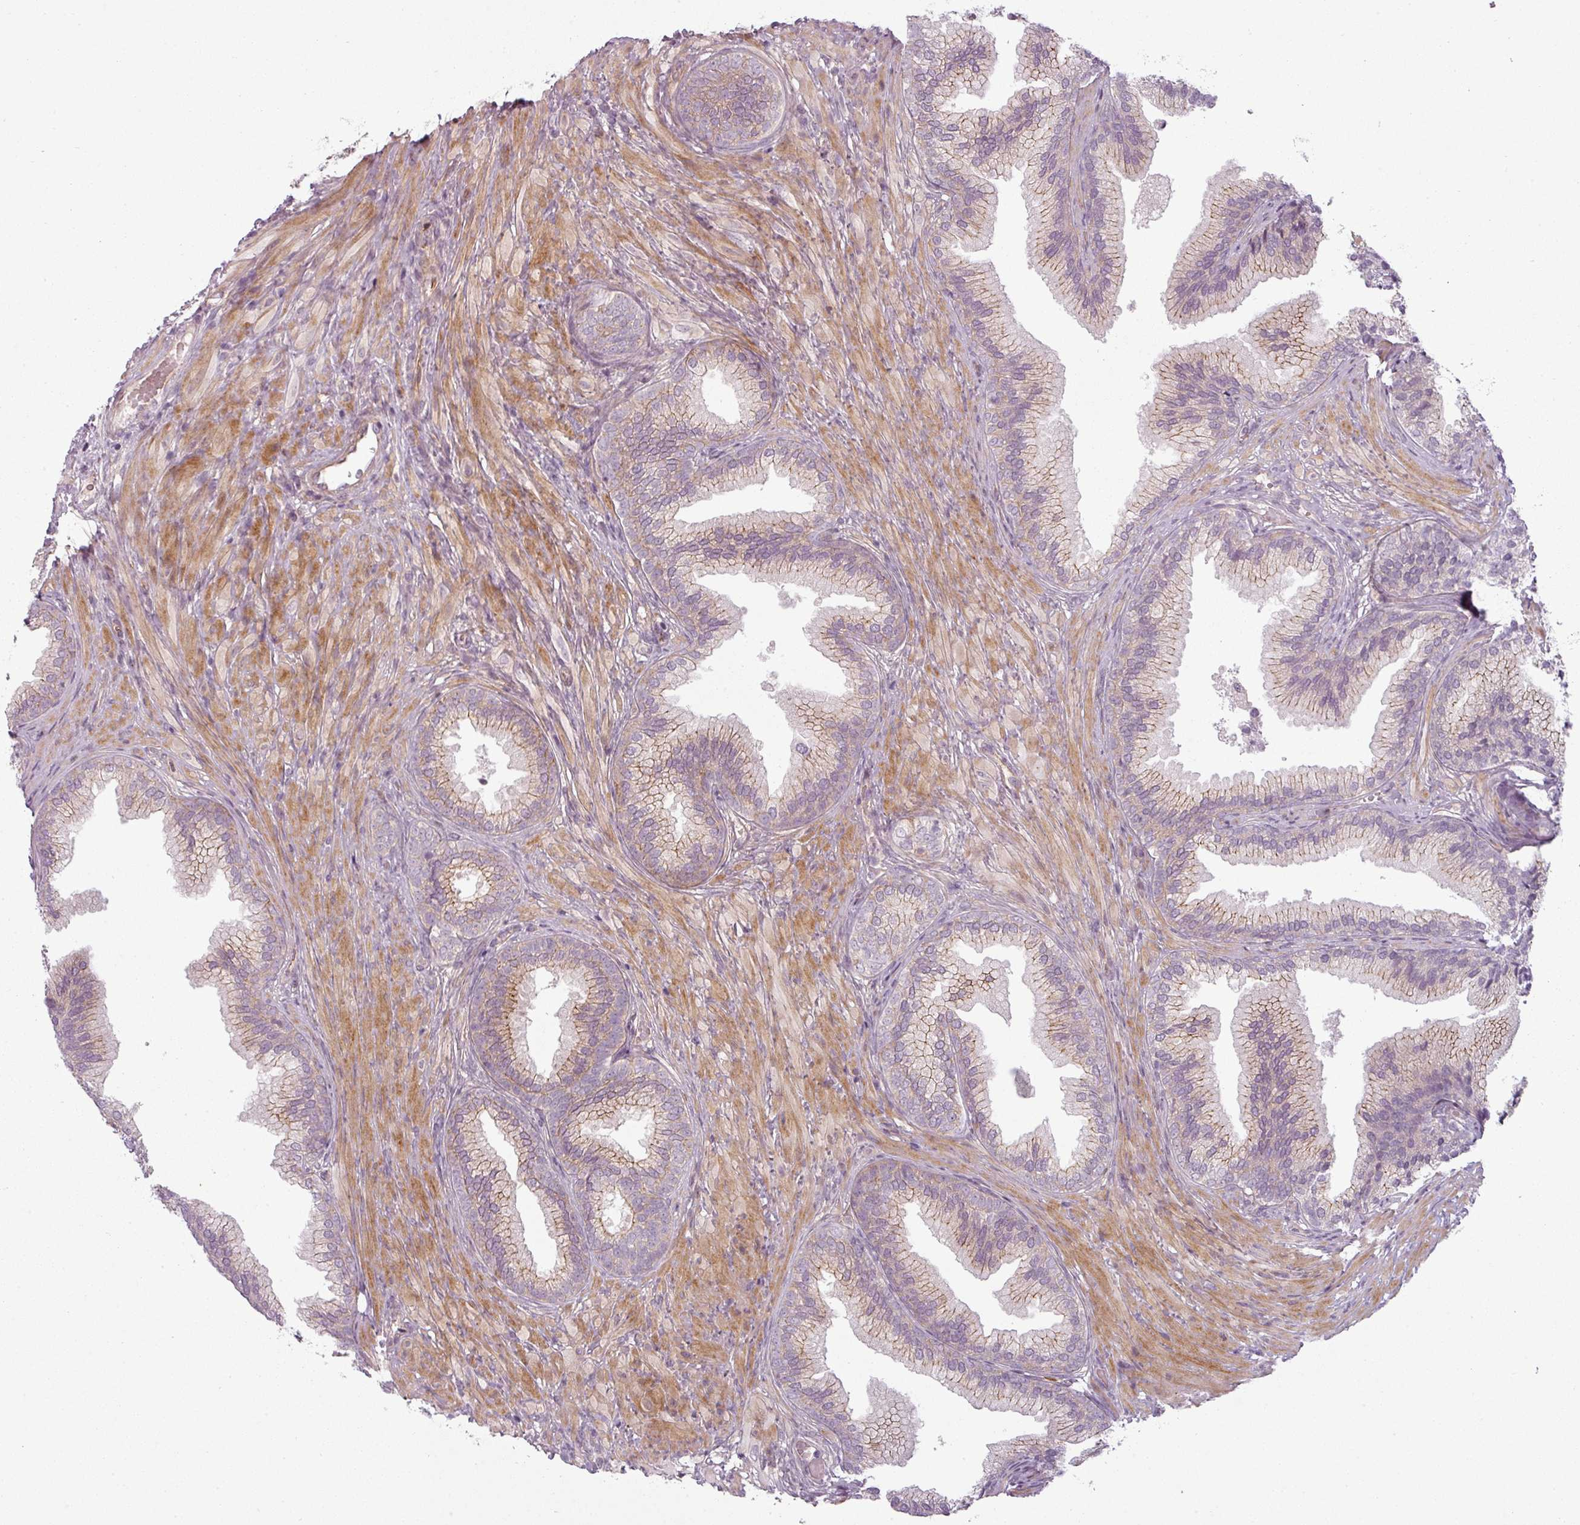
{"staining": {"intensity": "moderate", "quantity": "<25%", "location": "cytoplasmic/membranous"}, "tissue": "prostate", "cell_type": "Glandular cells", "image_type": "normal", "snomed": [{"axis": "morphology", "description": "Normal tissue, NOS"}, {"axis": "topography", "description": "Prostate"}], "caption": "This histopathology image displays immunohistochemistry staining of unremarkable prostate, with low moderate cytoplasmic/membranous staining in about <25% of glandular cells.", "gene": "SLC16A9", "patient": {"sex": "male", "age": 76}}